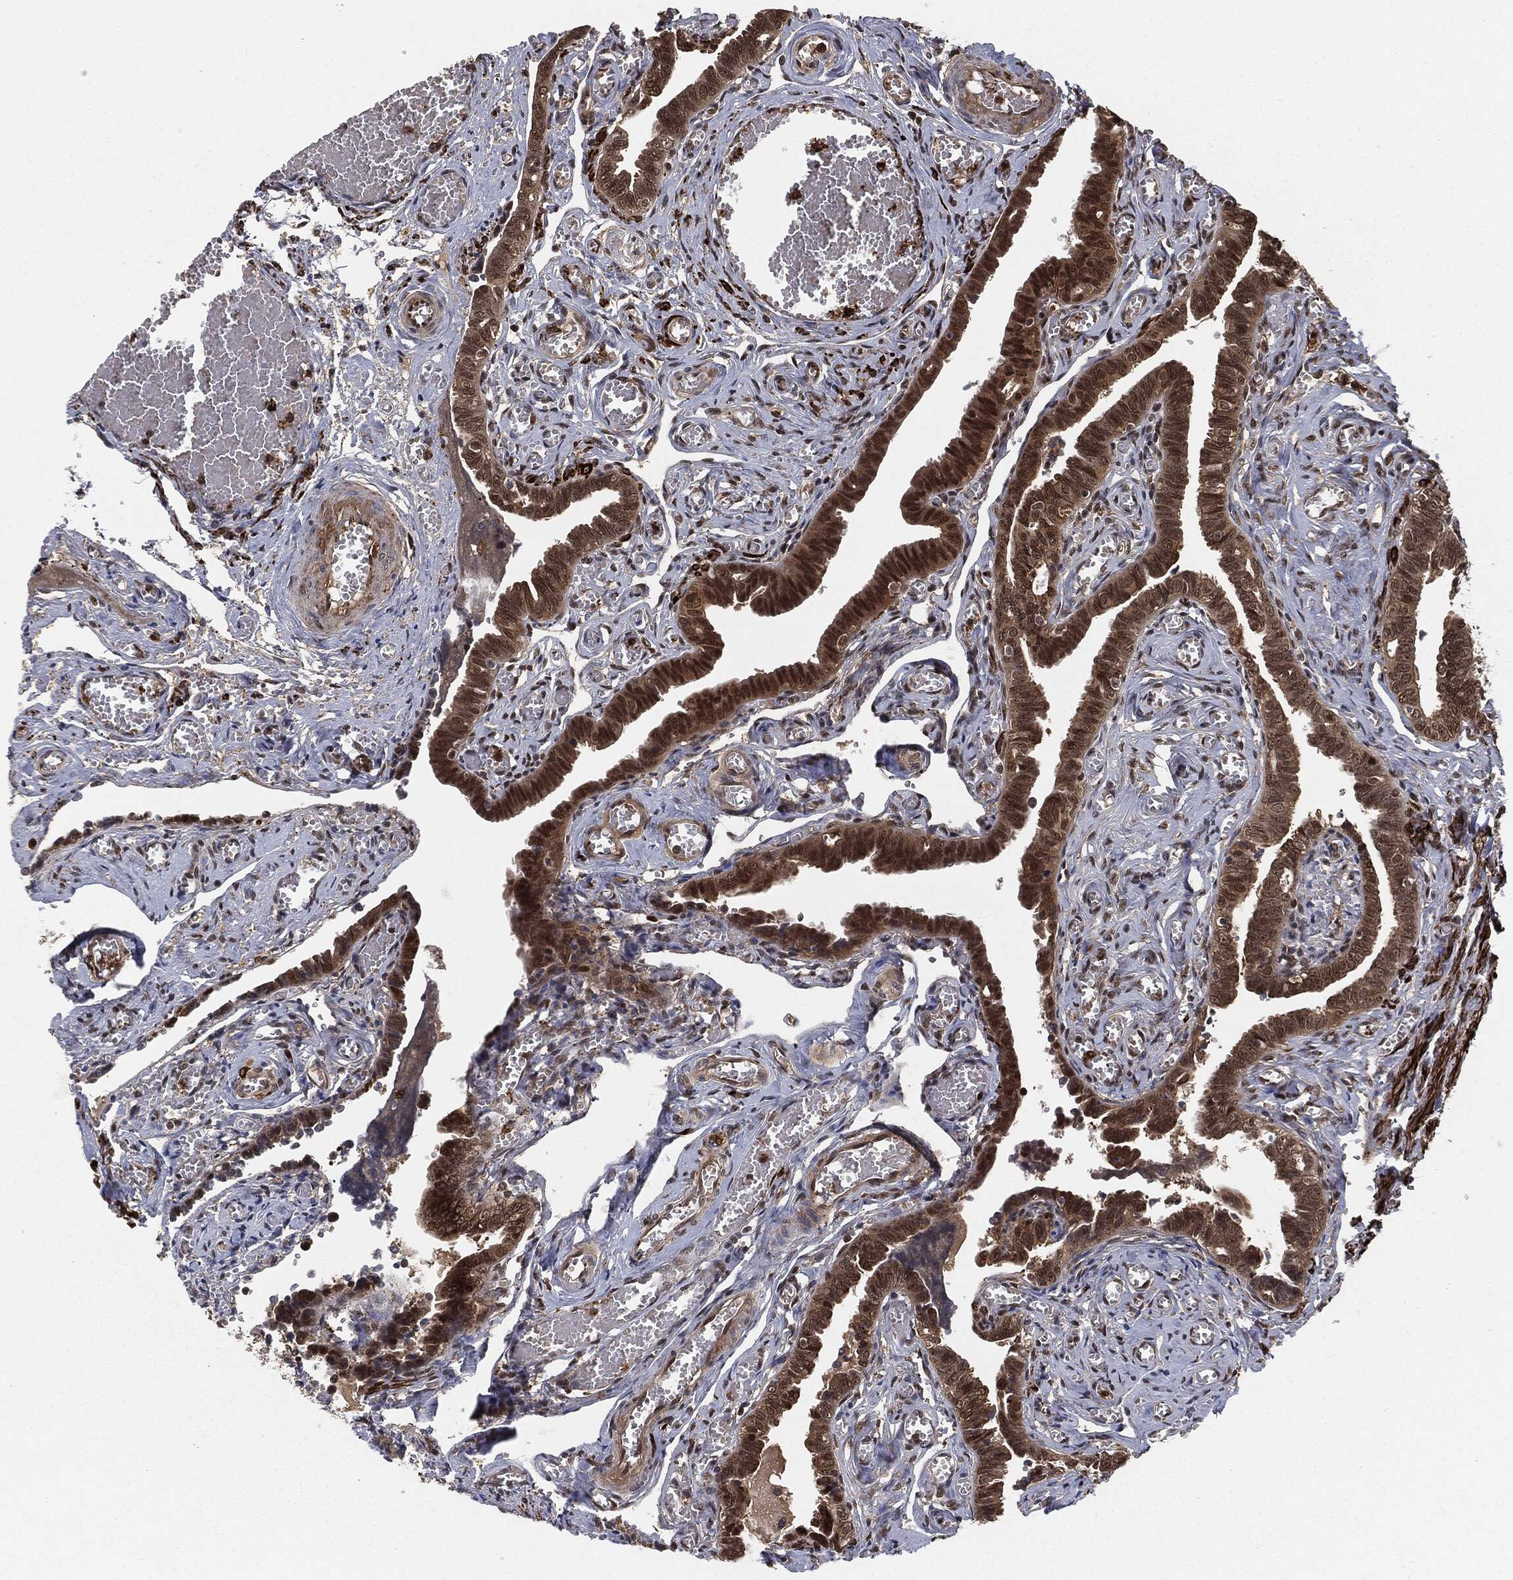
{"staining": {"intensity": "moderate", "quantity": ">75%", "location": "cytoplasmic/membranous,nuclear"}, "tissue": "fallopian tube", "cell_type": "Glandular cells", "image_type": "normal", "snomed": [{"axis": "morphology", "description": "Normal tissue, NOS"}, {"axis": "topography", "description": "Vascular tissue"}, {"axis": "topography", "description": "Fallopian tube"}], "caption": "There is medium levels of moderate cytoplasmic/membranous,nuclear positivity in glandular cells of benign fallopian tube, as demonstrated by immunohistochemical staining (brown color).", "gene": "CAPRIN2", "patient": {"sex": "female", "age": 67}}